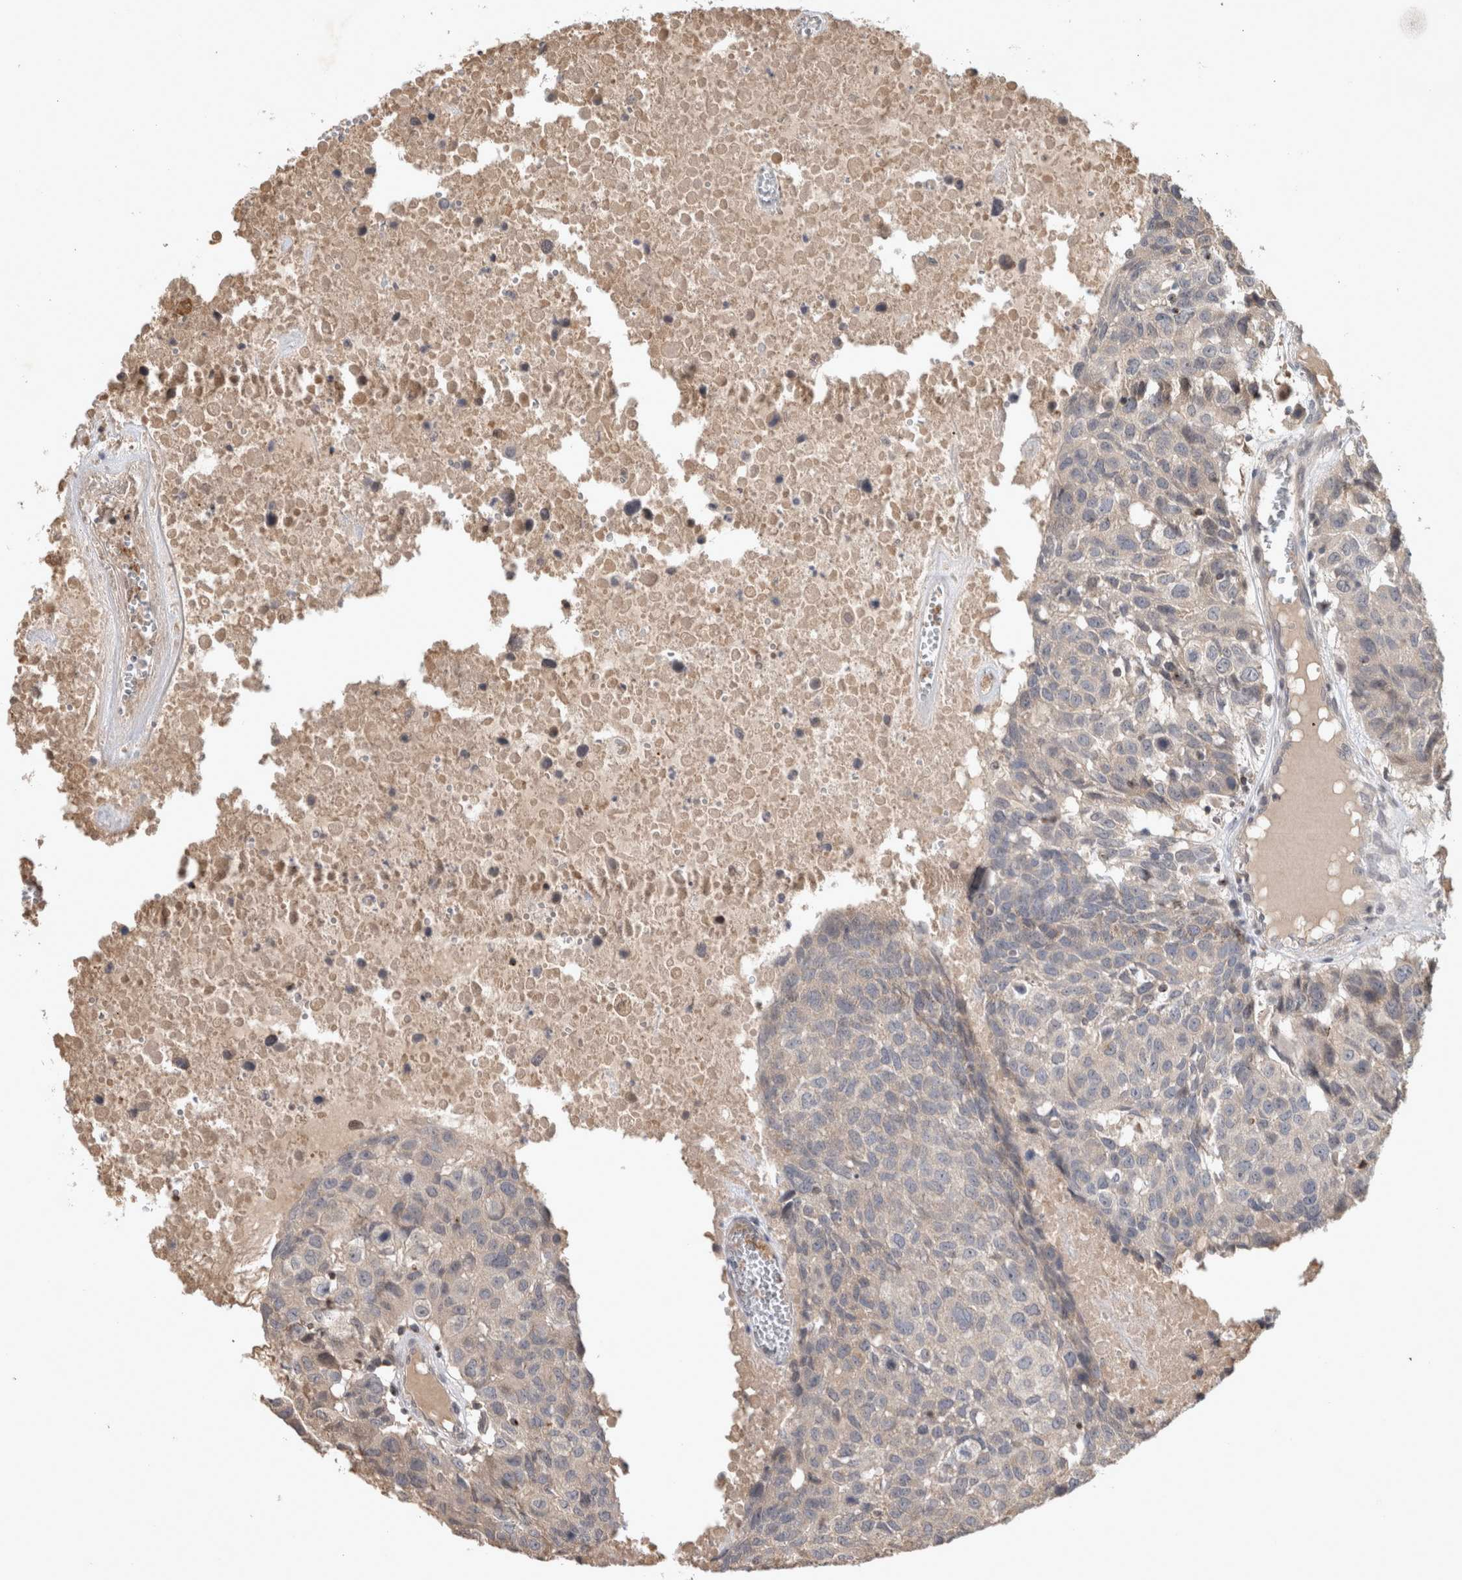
{"staining": {"intensity": "negative", "quantity": "none", "location": "none"}, "tissue": "head and neck cancer", "cell_type": "Tumor cells", "image_type": "cancer", "snomed": [{"axis": "morphology", "description": "Squamous cell carcinoma, NOS"}, {"axis": "topography", "description": "Head-Neck"}], "caption": "Immunohistochemistry (IHC) of squamous cell carcinoma (head and neck) reveals no positivity in tumor cells.", "gene": "SERAC1", "patient": {"sex": "male", "age": 66}}